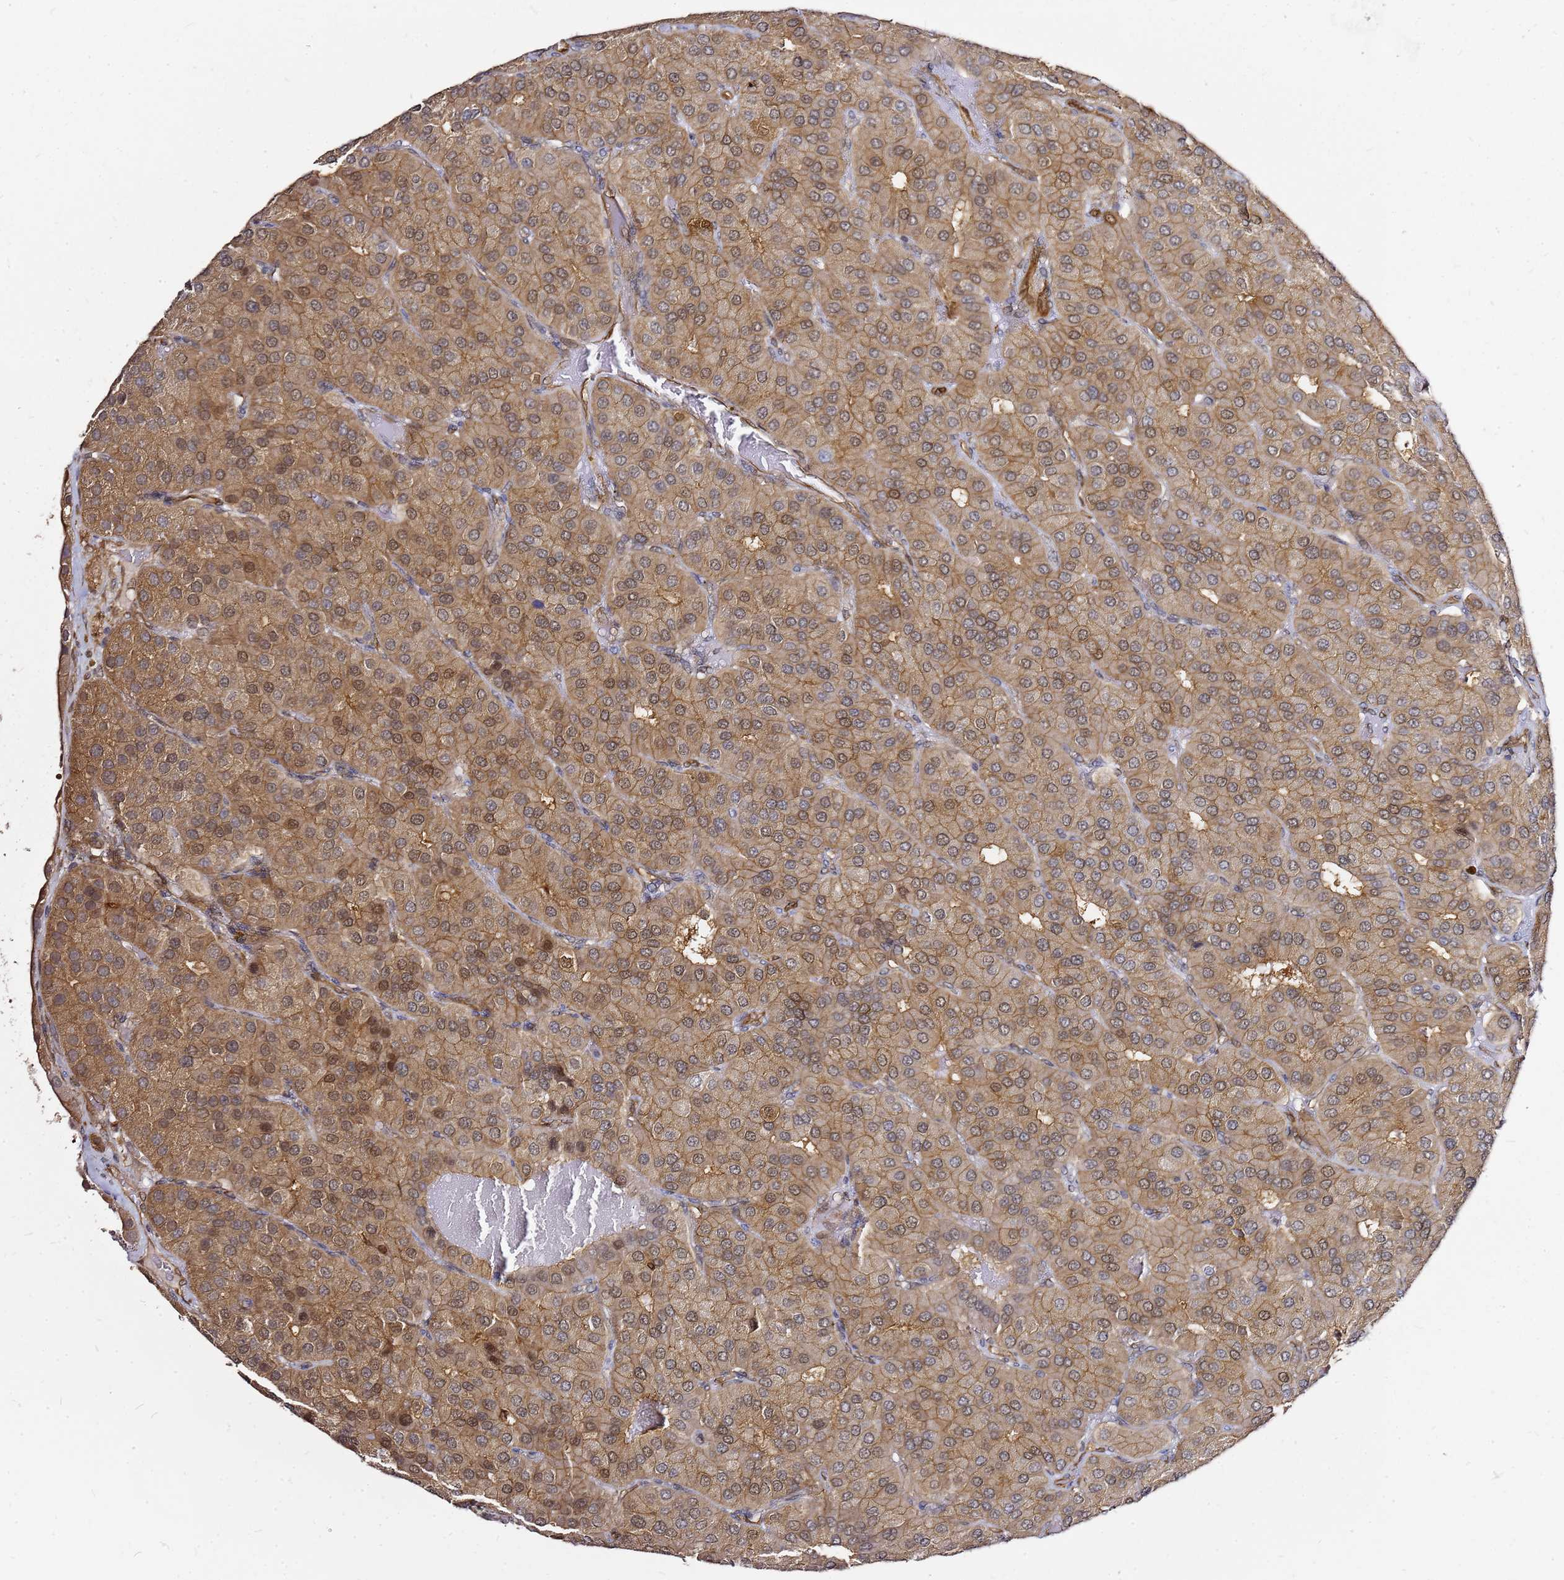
{"staining": {"intensity": "moderate", "quantity": ">75%", "location": "cytoplasmic/membranous,nuclear"}, "tissue": "parathyroid gland", "cell_type": "Glandular cells", "image_type": "normal", "snomed": [{"axis": "morphology", "description": "Normal tissue, NOS"}, {"axis": "morphology", "description": "Adenoma, NOS"}, {"axis": "topography", "description": "Parathyroid gland"}], "caption": "Moderate cytoplasmic/membranous,nuclear expression for a protein is identified in about >75% of glandular cells of benign parathyroid gland using immunohistochemistry.", "gene": "NUDT14", "patient": {"sex": "female", "age": 86}}